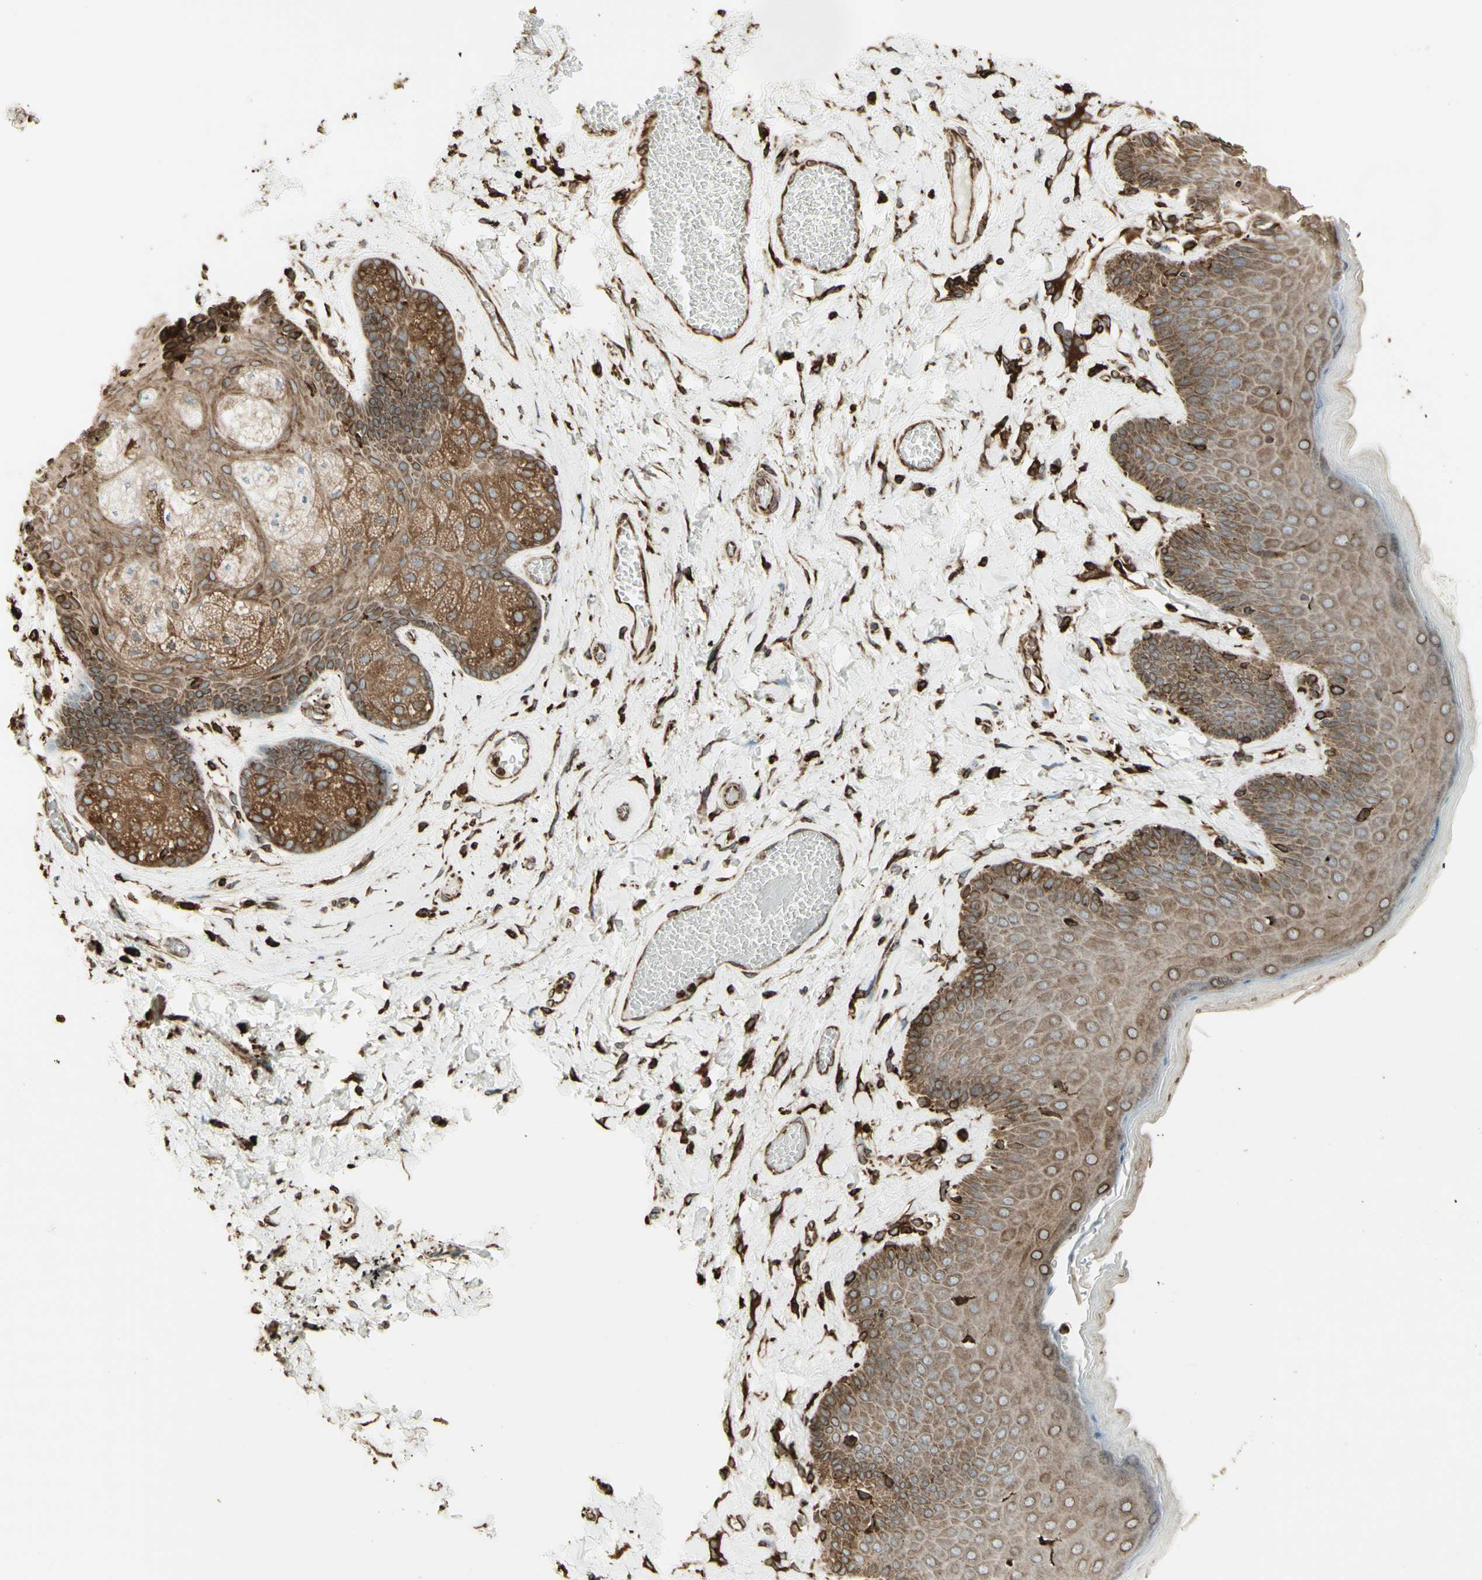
{"staining": {"intensity": "moderate", "quantity": "25%-75%", "location": "cytoplasmic/membranous"}, "tissue": "skin", "cell_type": "Epidermal cells", "image_type": "normal", "snomed": [{"axis": "morphology", "description": "Normal tissue, NOS"}, {"axis": "topography", "description": "Anal"}], "caption": "Immunohistochemistry photomicrograph of benign skin: skin stained using IHC demonstrates medium levels of moderate protein expression localized specifically in the cytoplasmic/membranous of epidermal cells, appearing as a cytoplasmic/membranous brown color.", "gene": "CANX", "patient": {"sex": "male", "age": 69}}